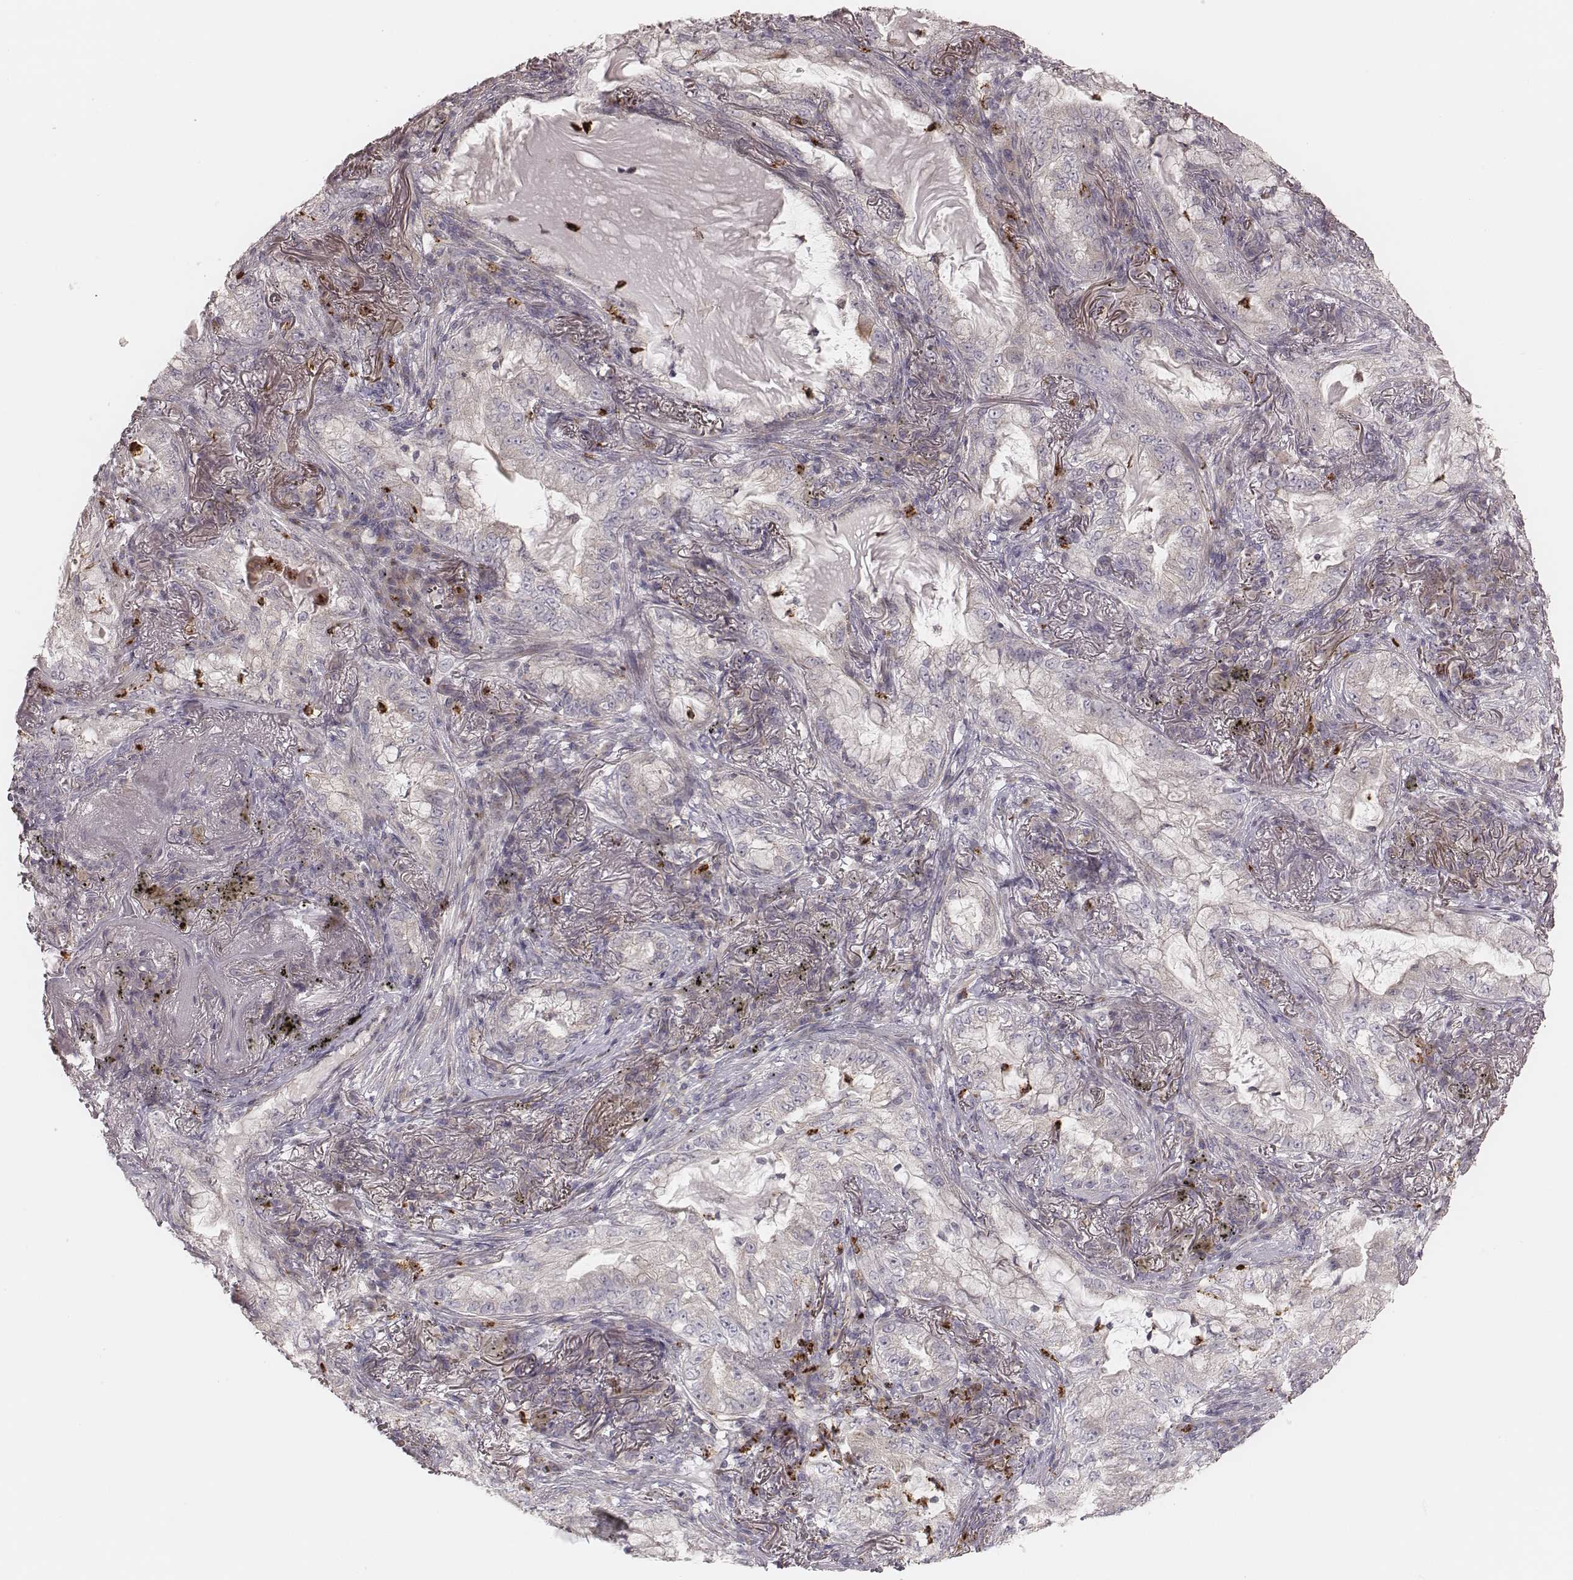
{"staining": {"intensity": "negative", "quantity": "none", "location": "none"}, "tissue": "lung cancer", "cell_type": "Tumor cells", "image_type": "cancer", "snomed": [{"axis": "morphology", "description": "Adenocarcinoma, NOS"}, {"axis": "topography", "description": "Lung"}], "caption": "This histopathology image is of adenocarcinoma (lung) stained with immunohistochemistry to label a protein in brown with the nuclei are counter-stained blue. There is no positivity in tumor cells. Brightfield microscopy of immunohistochemistry stained with DAB (3,3'-diaminobenzidine) (brown) and hematoxylin (blue), captured at high magnification.", "gene": "ABCA7", "patient": {"sex": "female", "age": 73}}